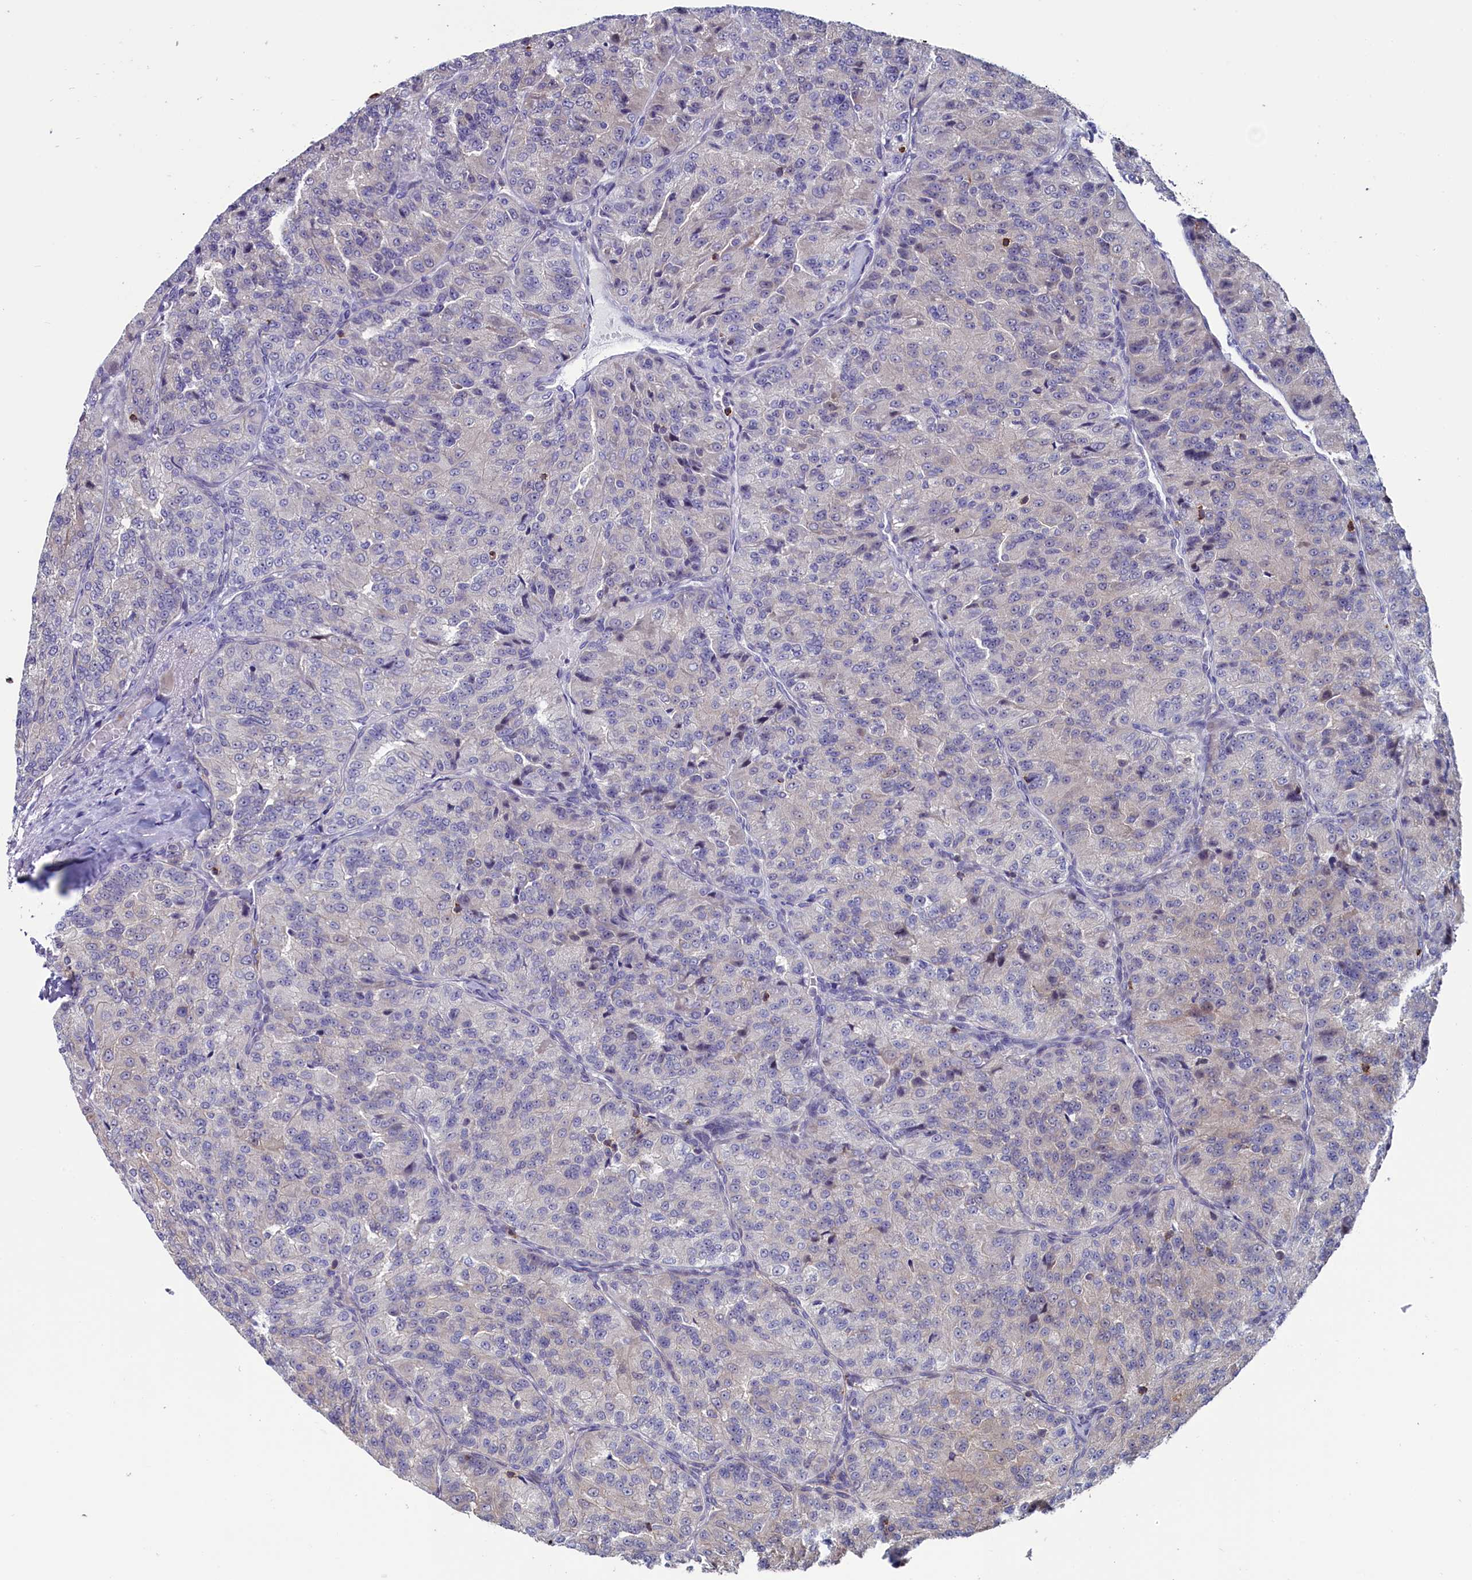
{"staining": {"intensity": "negative", "quantity": "none", "location": "none"}, "tissue": "renal cancer", "cell_type": "Tumor cells", "image_type": "cancer", "snomed": [{"axis": "morphology", "description": "Adenocarcinoma, NOS"}, {"axis": "topography", "description": "Kidney"}], "caption": "The histopathology image displays no staining of tumor cells in renal adenocarcinoma.", "gene": "CIAPIN1", "patient": {"sex": "female", "age": 63}}